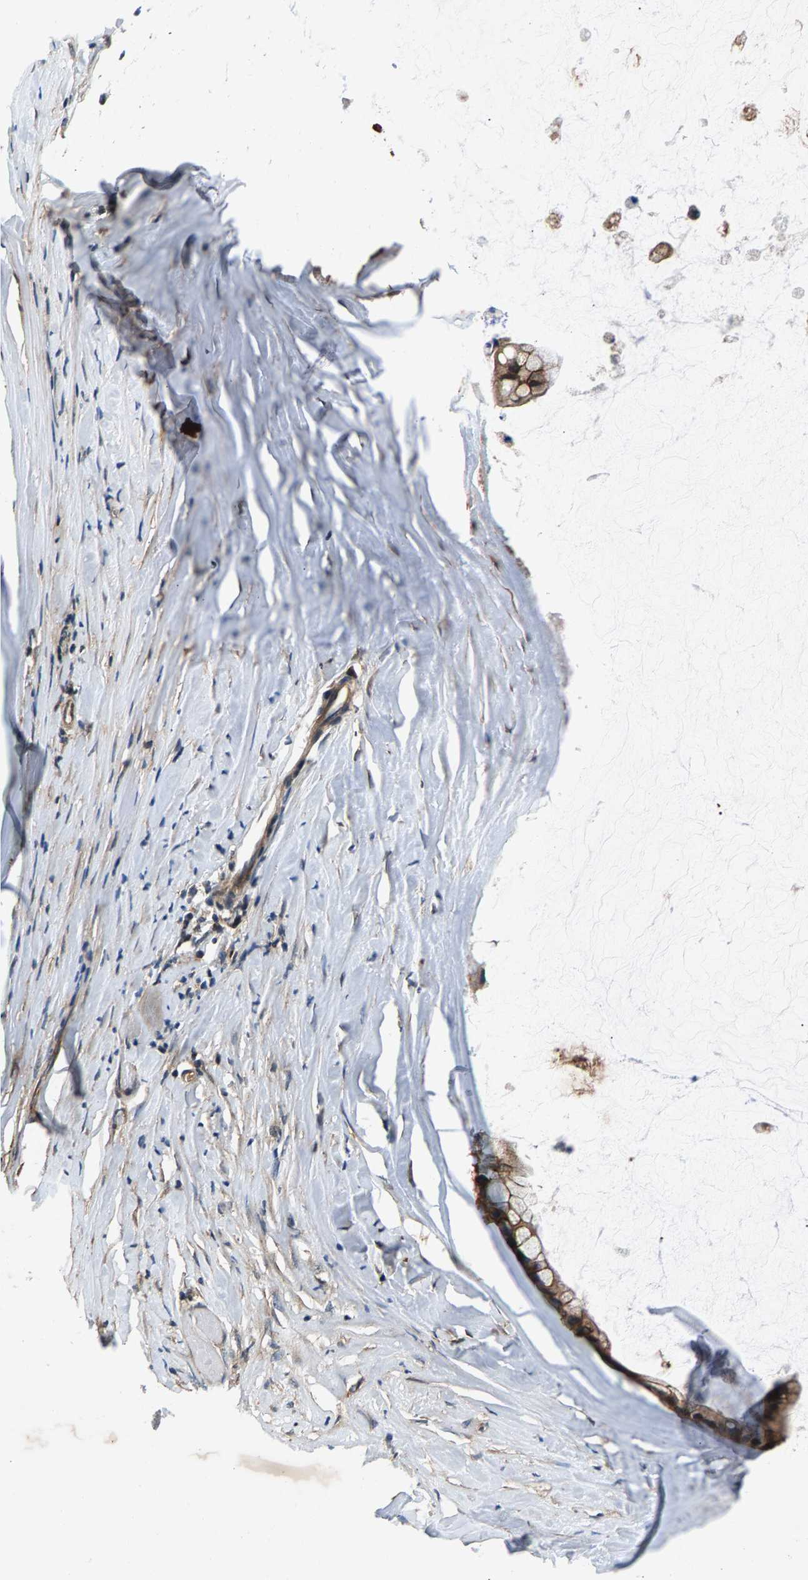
{"staining": {"intensity": "strong", "quantity": ">75%", "location": "cytoplasmic/membranous"}, "tissue": "ovarian cancer", "cell_type": "Tumor cells", "image_type": "cancer", "snomed": [{"axis": "morphology", "description": "Cystadenocarcinoma, mucinous, NOS"}, {"axis": "topography", "description": "Ovary"}], "caption": "Ovarian mucinous cystadenocarcinoma tissue demonstrates strong cytoplasmic/membranous staining in about >75% of tumor cells (DAB (3,3'-diaminobenzidine) IHC, brown staining for protein, blue staining for nuclei).", "gene": "FAM78A", "patient": {"sex": "female", "age": 39}}